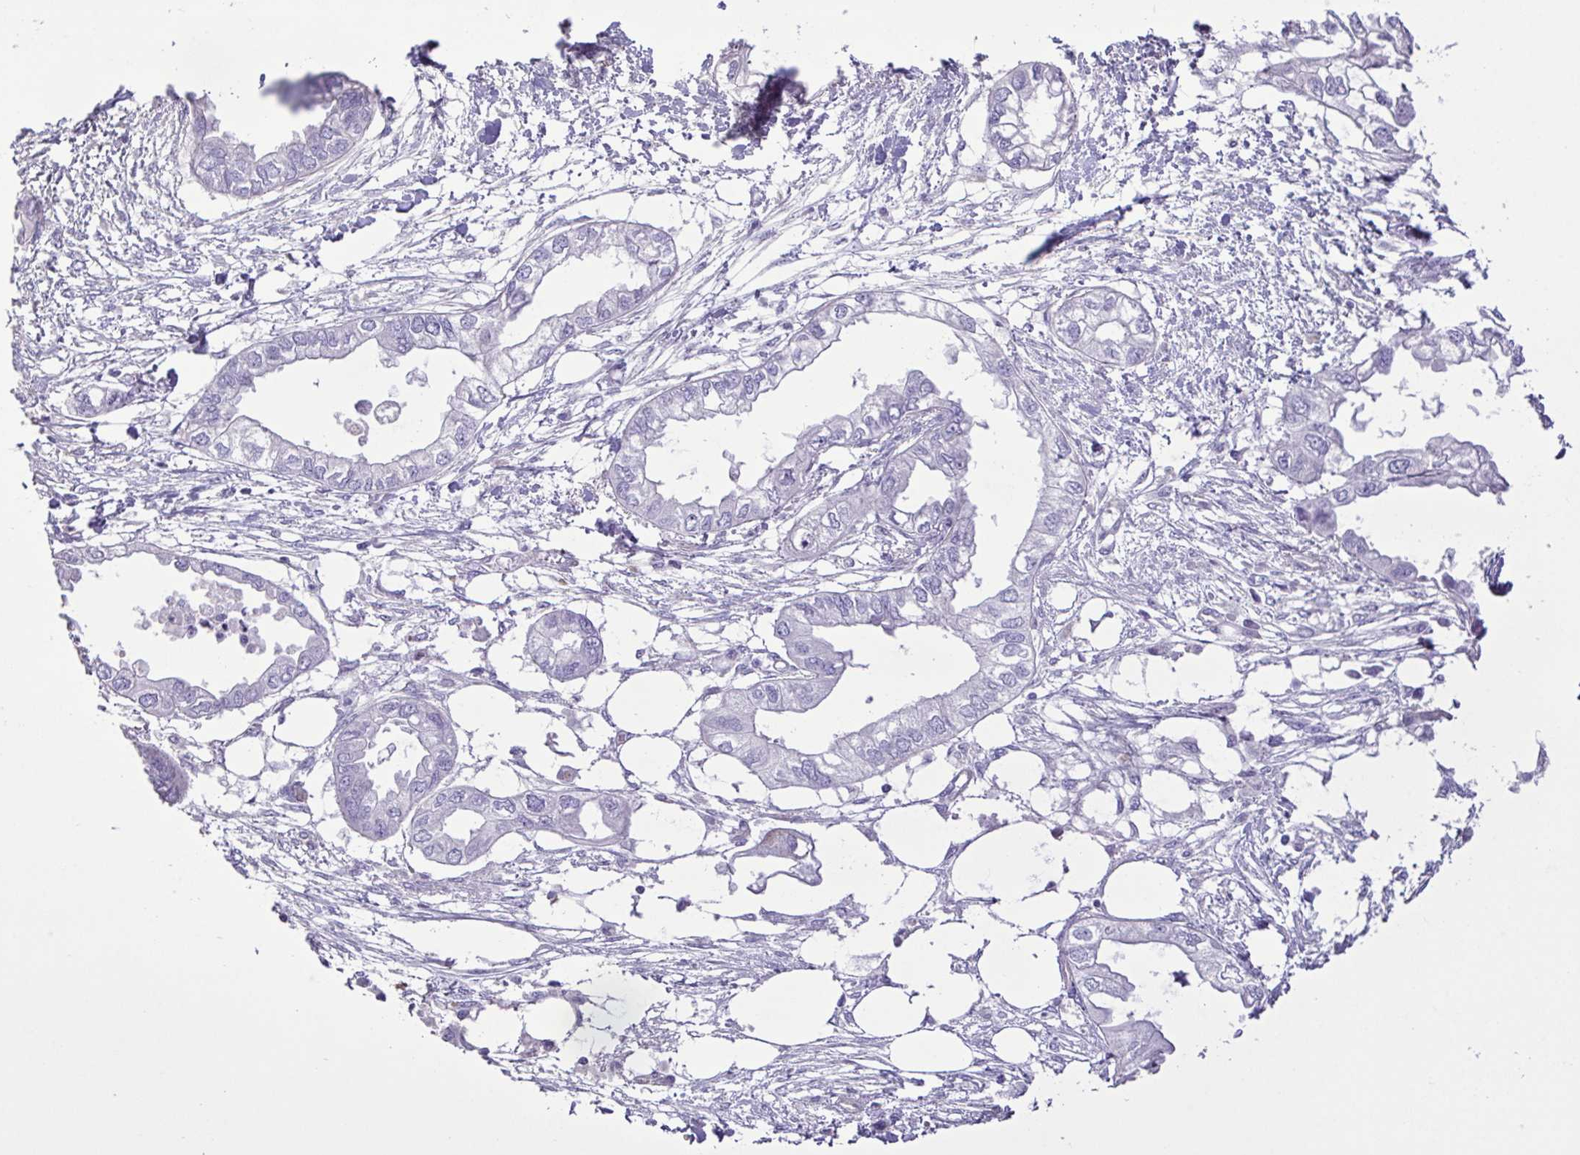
{"staining": {"intensity": "negative", "quantity": "none", "location": "none"}, "tissue": "endometrial cancer", "cell_type": "Tumor cells", "image_type": "cancer", "snomed": [{"axis": "morphology", "description": "Adenocarcinoma, NOS"}, {"axis": "morphology", "description": "Adenocarcinoma, metastatic, NOS"}, {"axis": "topography", "description": "Adipose tissue"}, {"axis": "topography", "description": "Endometrium"}], "caption": "Protein analysis of endometrial cancer (metastatic adenocarcinoma) reveals no significant expression in tumor cells. (Immunohistochemistry (ihc), brightfield microscopy, high magnification).", "gene": "FLT1", "patient": {"sex": "female", "age": 67}}